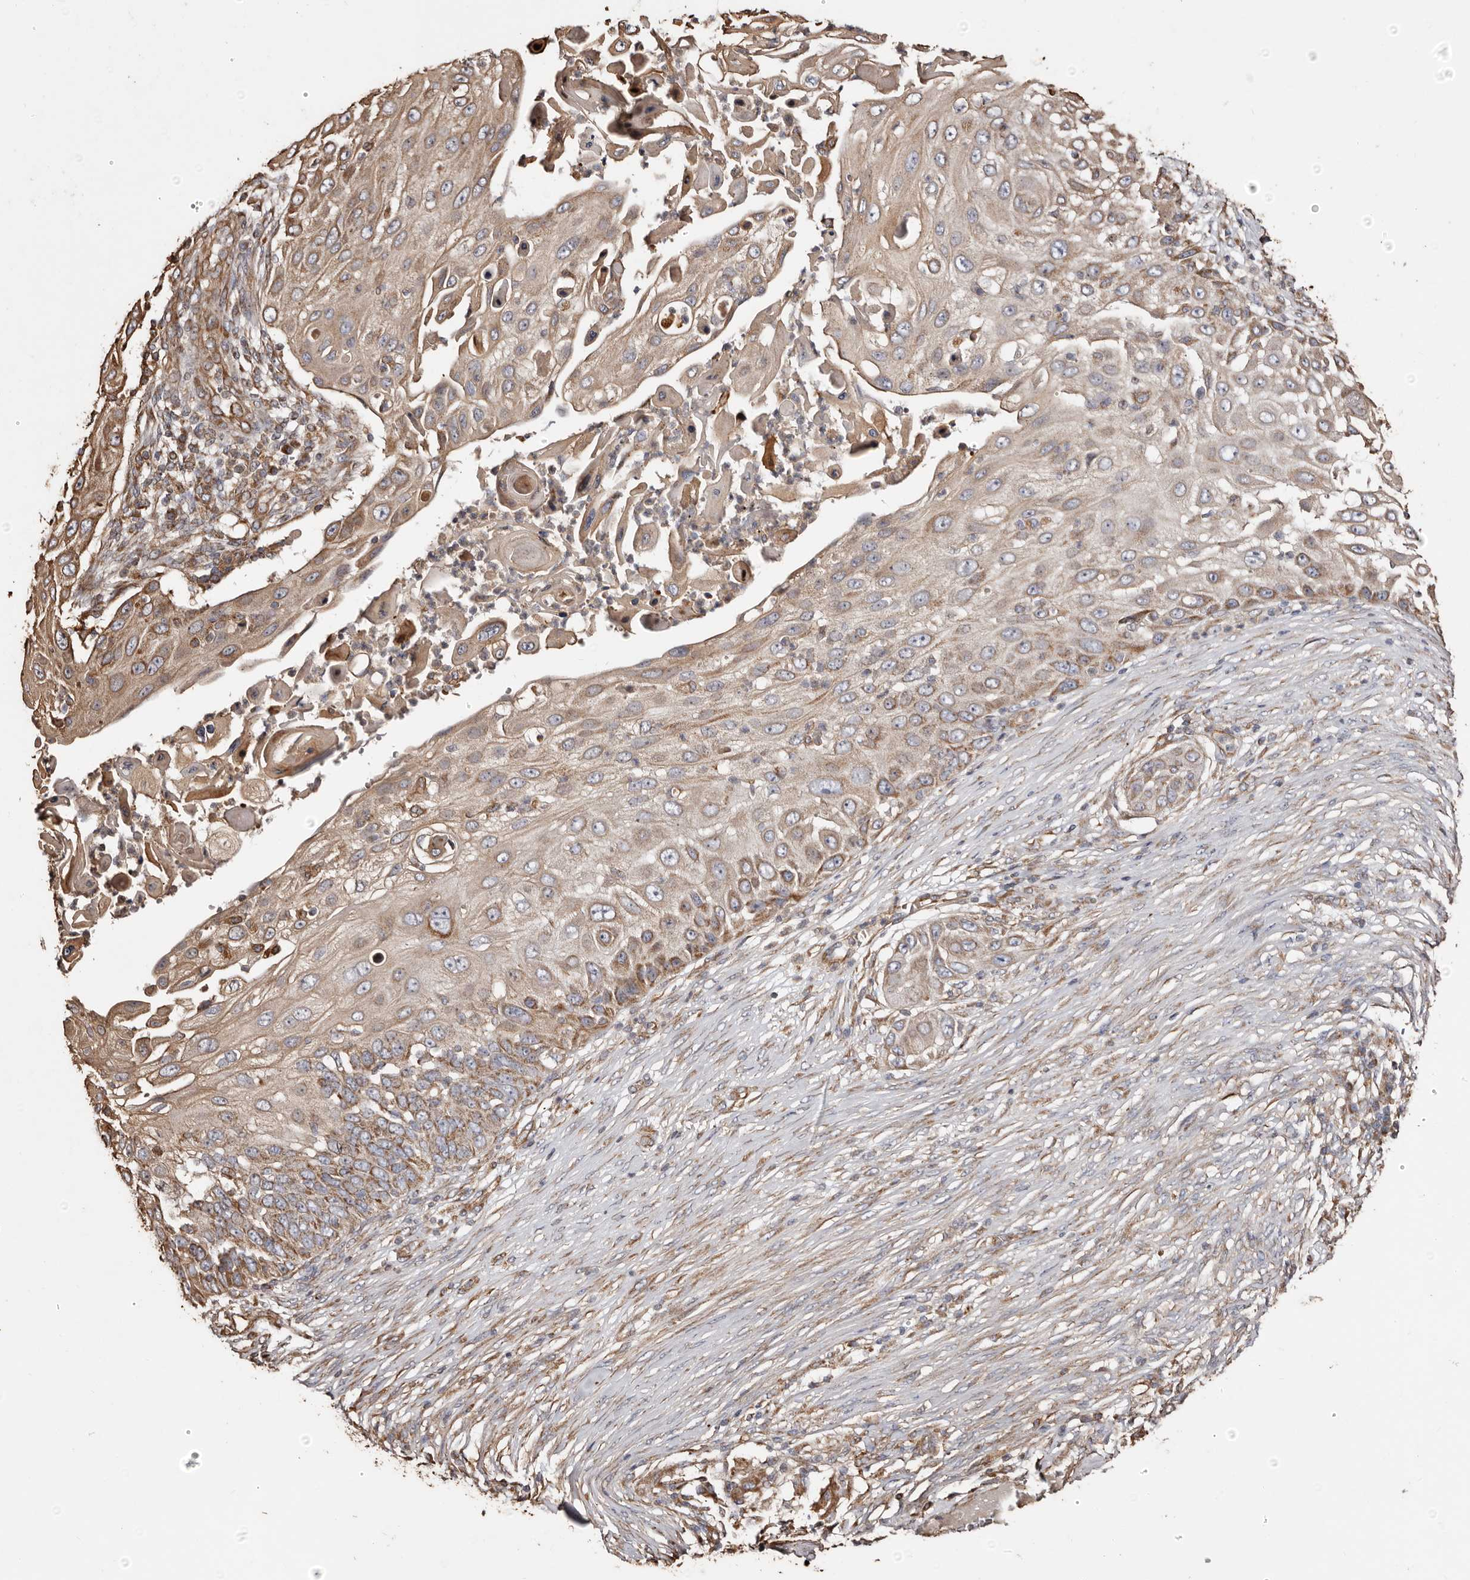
{"staining": {"intensity": "moderate", "quantity": ">75%", "location": "cytoplasmic/membranous"}, "tissue": "skin cancer", "cell_type": "Tumor cells", "image_type": "cancer", "snomed": [{"axis": "morphology", "description": "Squamous cell carcinoma, NOS"}, {"axis": "topography", "description": "Skin"}], "caption": "High-power microscopy captured an immunohistochemistry (IHC) micrograph of squamous cell carcinoma (skin), revealing moderate cytoplasmic/membranous positivity in approximately >75% of tumor cells.", "gene": "MACC1", "patient": {"sex": "female", "age": 44}}